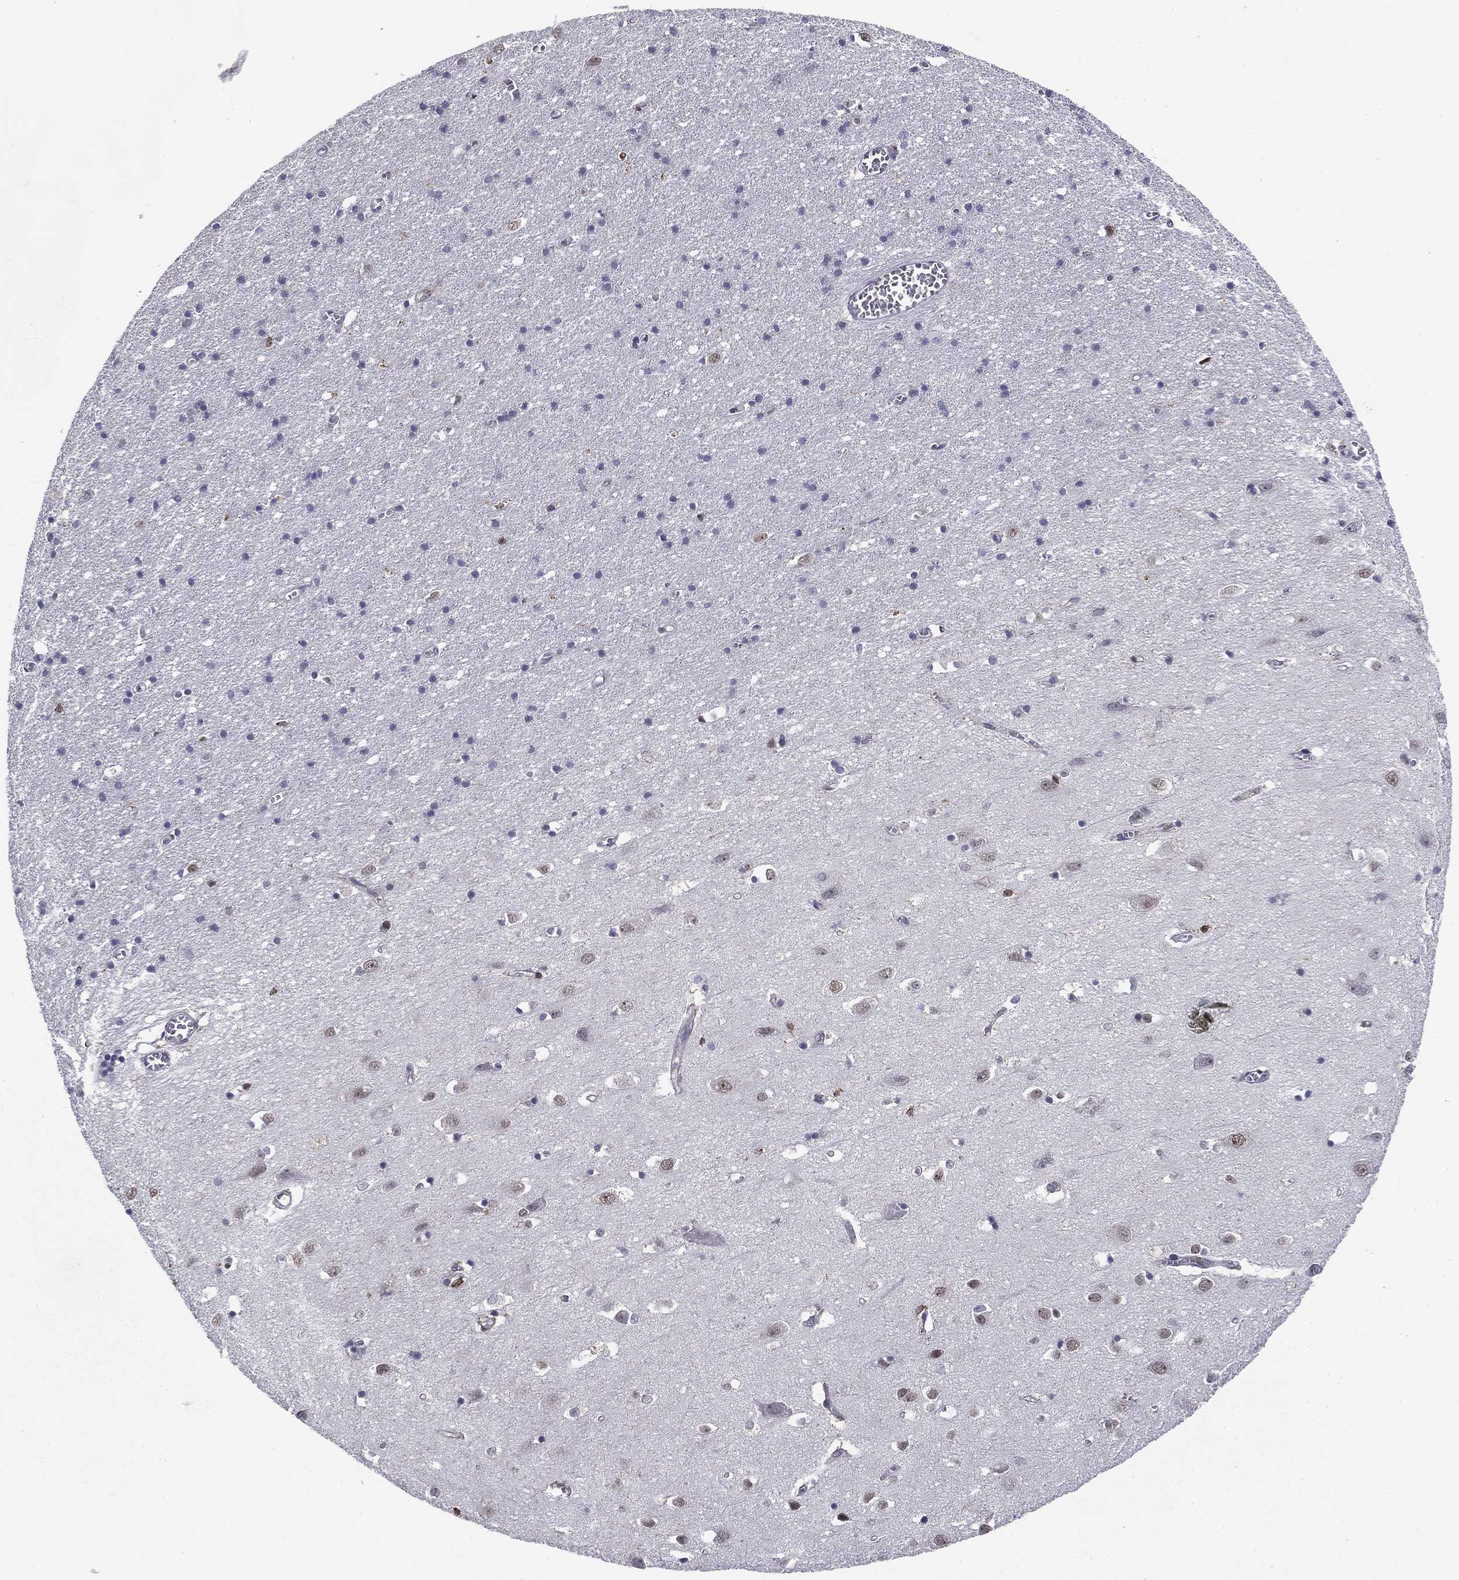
{"staining": {"intensity": "negative", "quantity": "none", "location": "none"}, "tissue": "cerebral cortex", "cell_type": "Endothelial cells", "image_type": "normal", "snomed": [{"axis": "morphology", "description": "Normal tissue, NOS"}, {"axis": "topography", "description": "Cerebral cortex"}], "caption": "IHC of normal human cerebral cortex reveals no staining in endothelial cells. Brightfield microscopy of IHC stained with DAB (3,3'-diaminobenzidine) (brown) and hematoxylin (blue), captured at high magnification.", "gene": "PLCB2", "patient": {"sex": "male", "age": 70}}